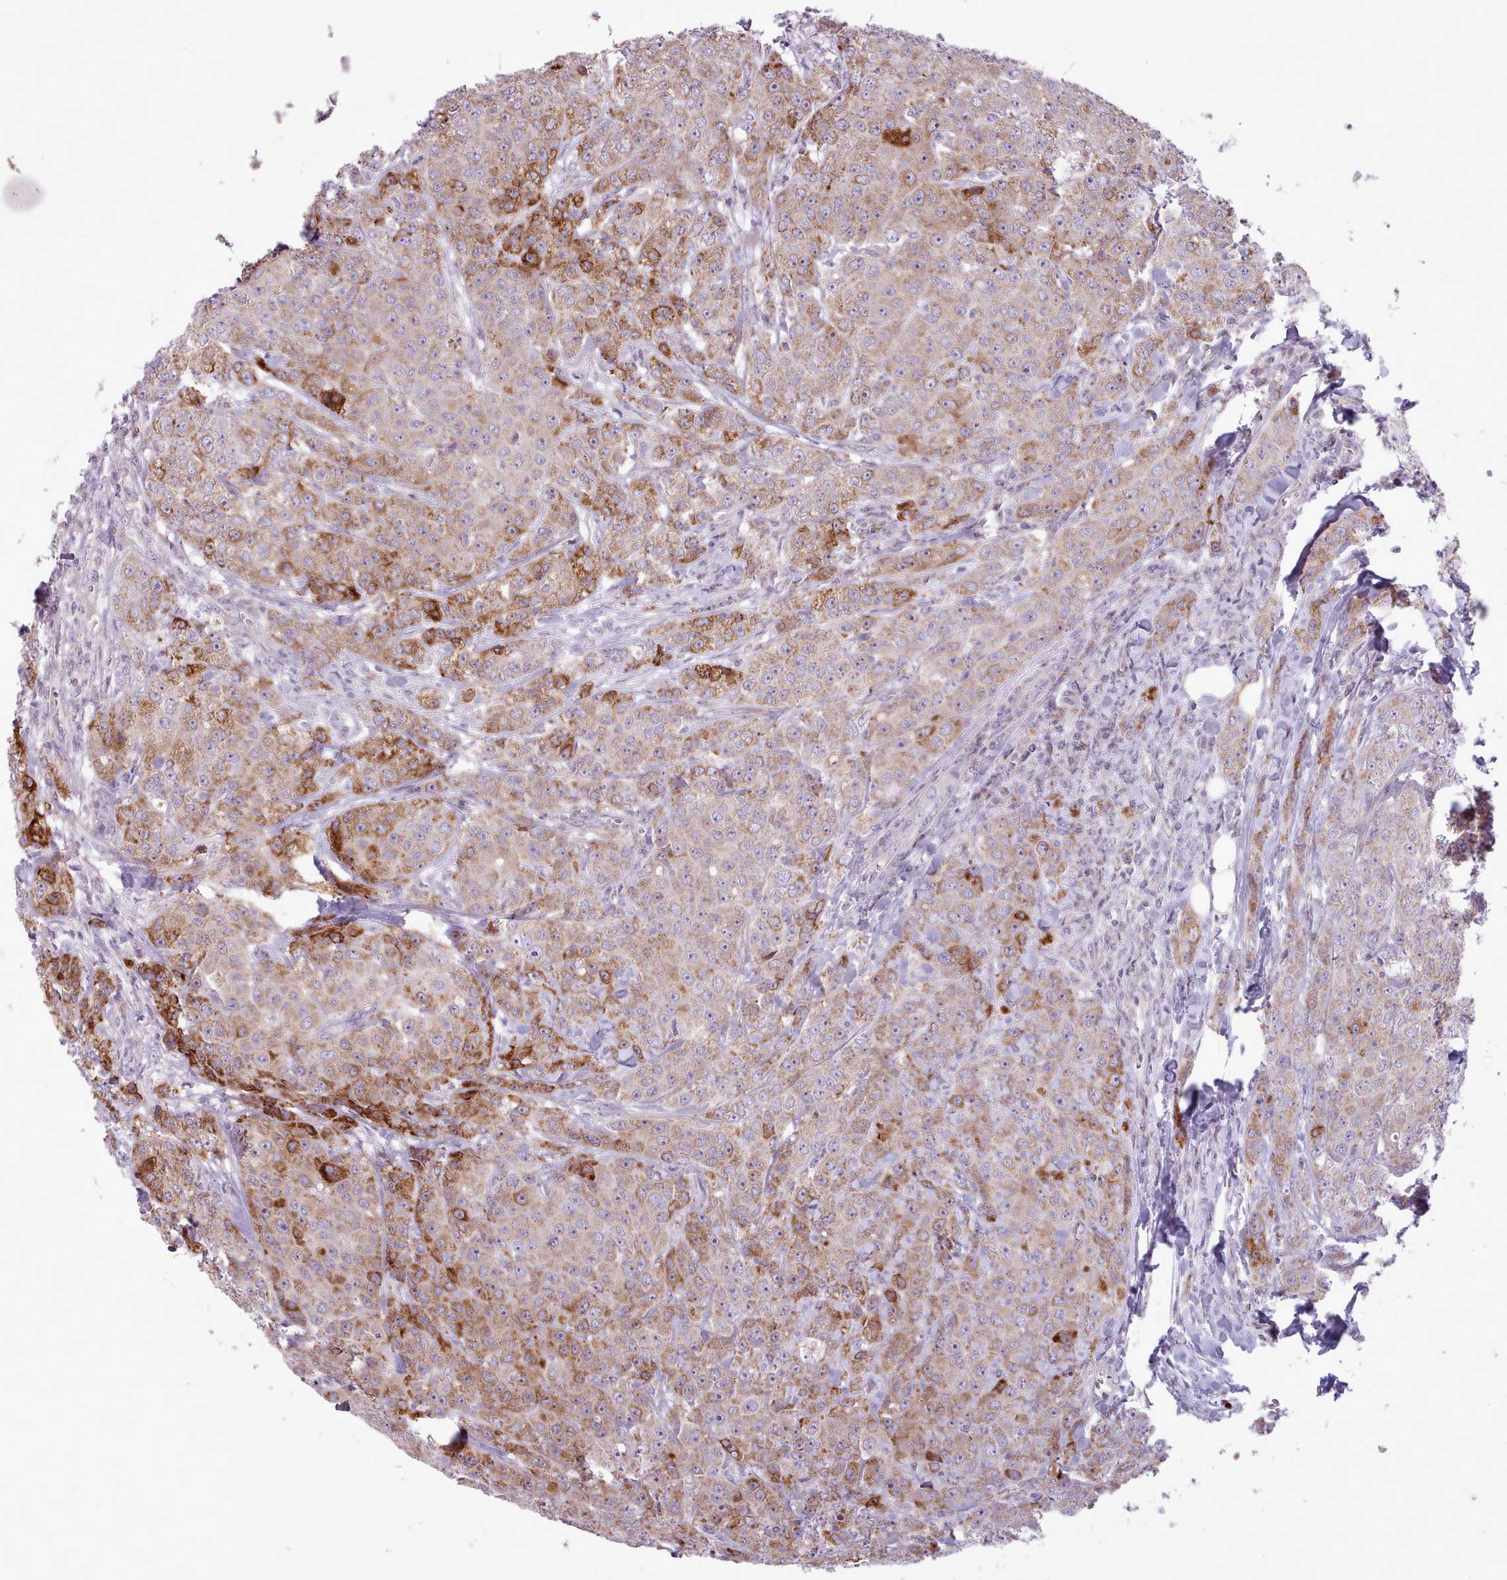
{"staining": {"intensity": "strong", "quantity": "25%-75%", "location": "cytoplasmic/membranous"}, "tissue": "breast cancer", "cell_type": "Tumor cells", "image_type": "cancer", "snomed": [{"axis": "morphology", "description": "Duct carcinoma"}, {"axis": "topography", "description": "Breast"}], "caption": "Strong cytoplasmic/membranous protein staining is seen in about 25%-75% of tumor cells in breast infiltrating ductal carcinoma.", "gene": "AVL9", "patient": {"sex": "female", "age": 43}}